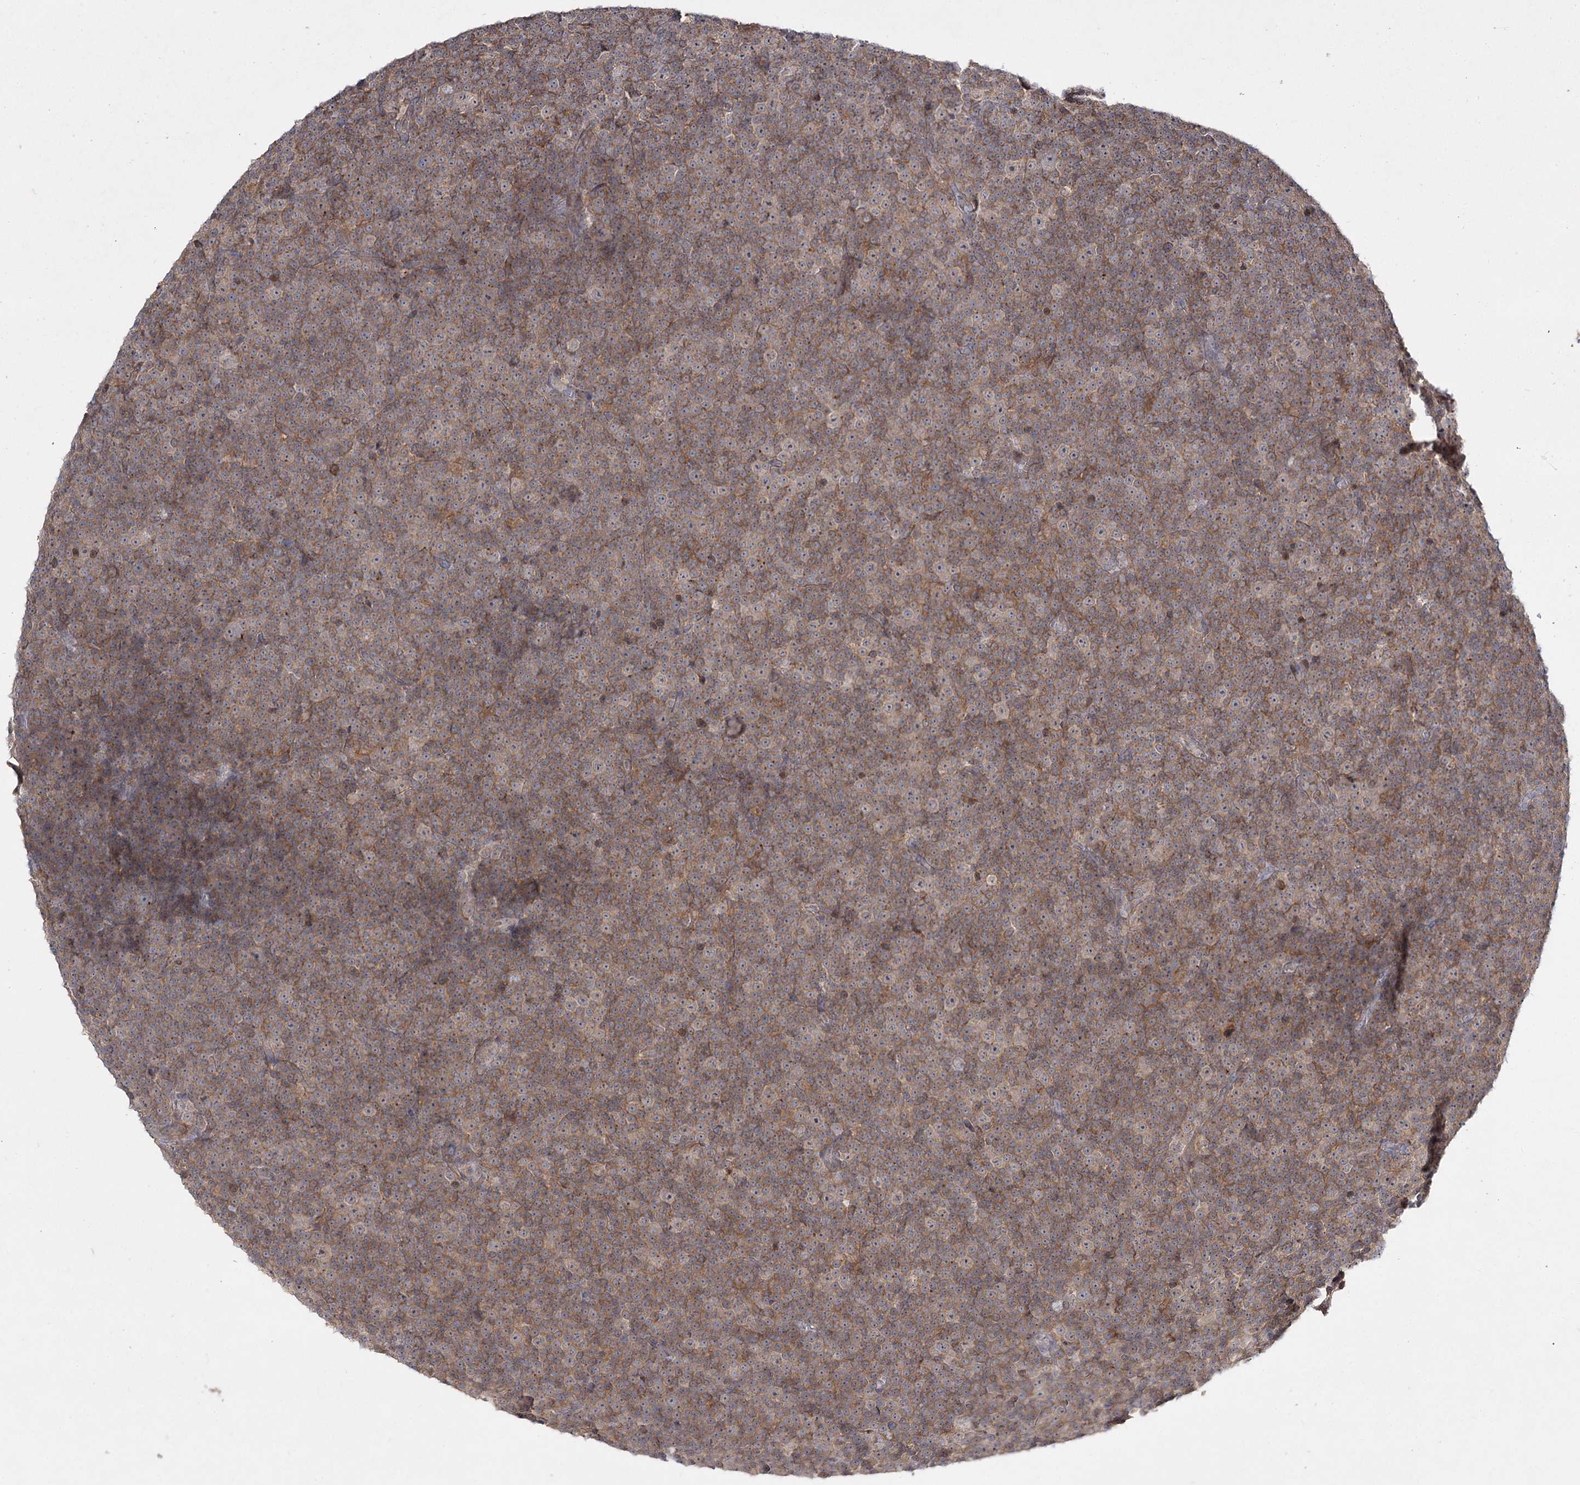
{"staining": {"intensity": "weak", "quantity": "25%-75%", "location": "cytoplasmic/membranous"}, "tissue": "lymphoma", "cell_type": "Tumor cells", "image_type": "cancer", "snomed": [{"axis": "morphology", "description": "Malignant lymphoma, non-Hodgkin's type, Low grade"}, {"axis": "topography", "description": "Lymph node"}], "caption": "IHC staining of malignant lymphoma, non-Hodgkin's type (low-grade), which displays low levels of weak cytoplasmic/membranous positivity in about 25%-75% of tumor cells indicating weak cytoplasmic/membranous protein positivity. The staining was performed using DAB (brown) for protein detection and nuclei were counterstained in hematoxylin (blue).", "gene": "WDR44", "patient": {"sex": "female", "age": 67}}